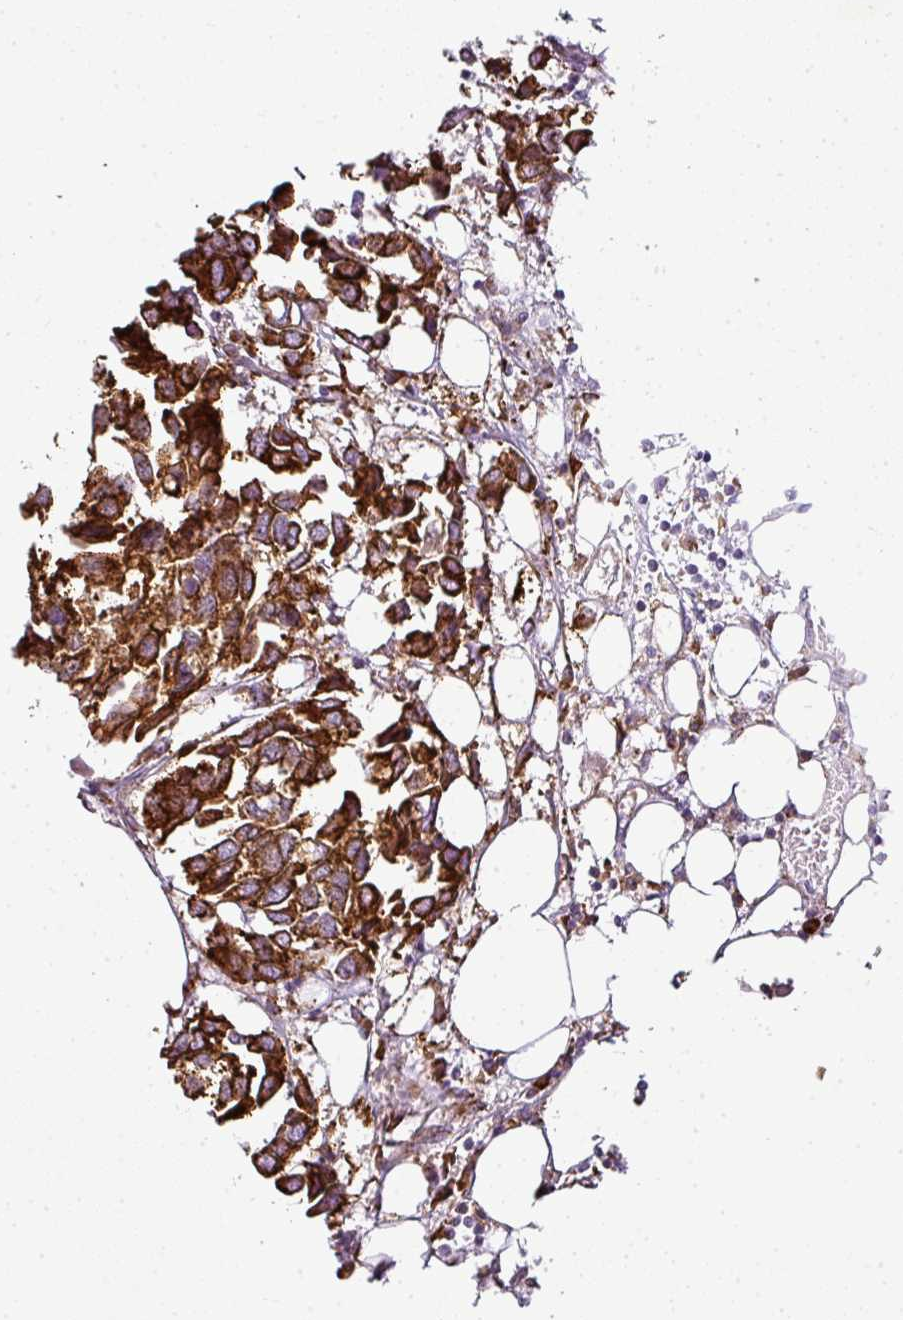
{"staining": {"intensity": "strong", "quantity": ">75%", "location": "cytoplasmic/membranous"}, "tissue": "breast cancer", "cell_type": "Tumor cells", "image_type": "cancer", "snomed": [{"axis": "morphology", "description": "Duct carcinoma"}, {"axis": "topography", "description": "Breast"}], "caption": "Immunohistochemistry (IHC) photomicrograph of human intraductal carcinoma (breast) stained for a protein (brown), which reveals high levels of strong cytoplasmic/membranous staining in approximately >75% of tumor cells.", "gene": "ANKRD18A", "patient": {"sex": "female", "age": 83}}